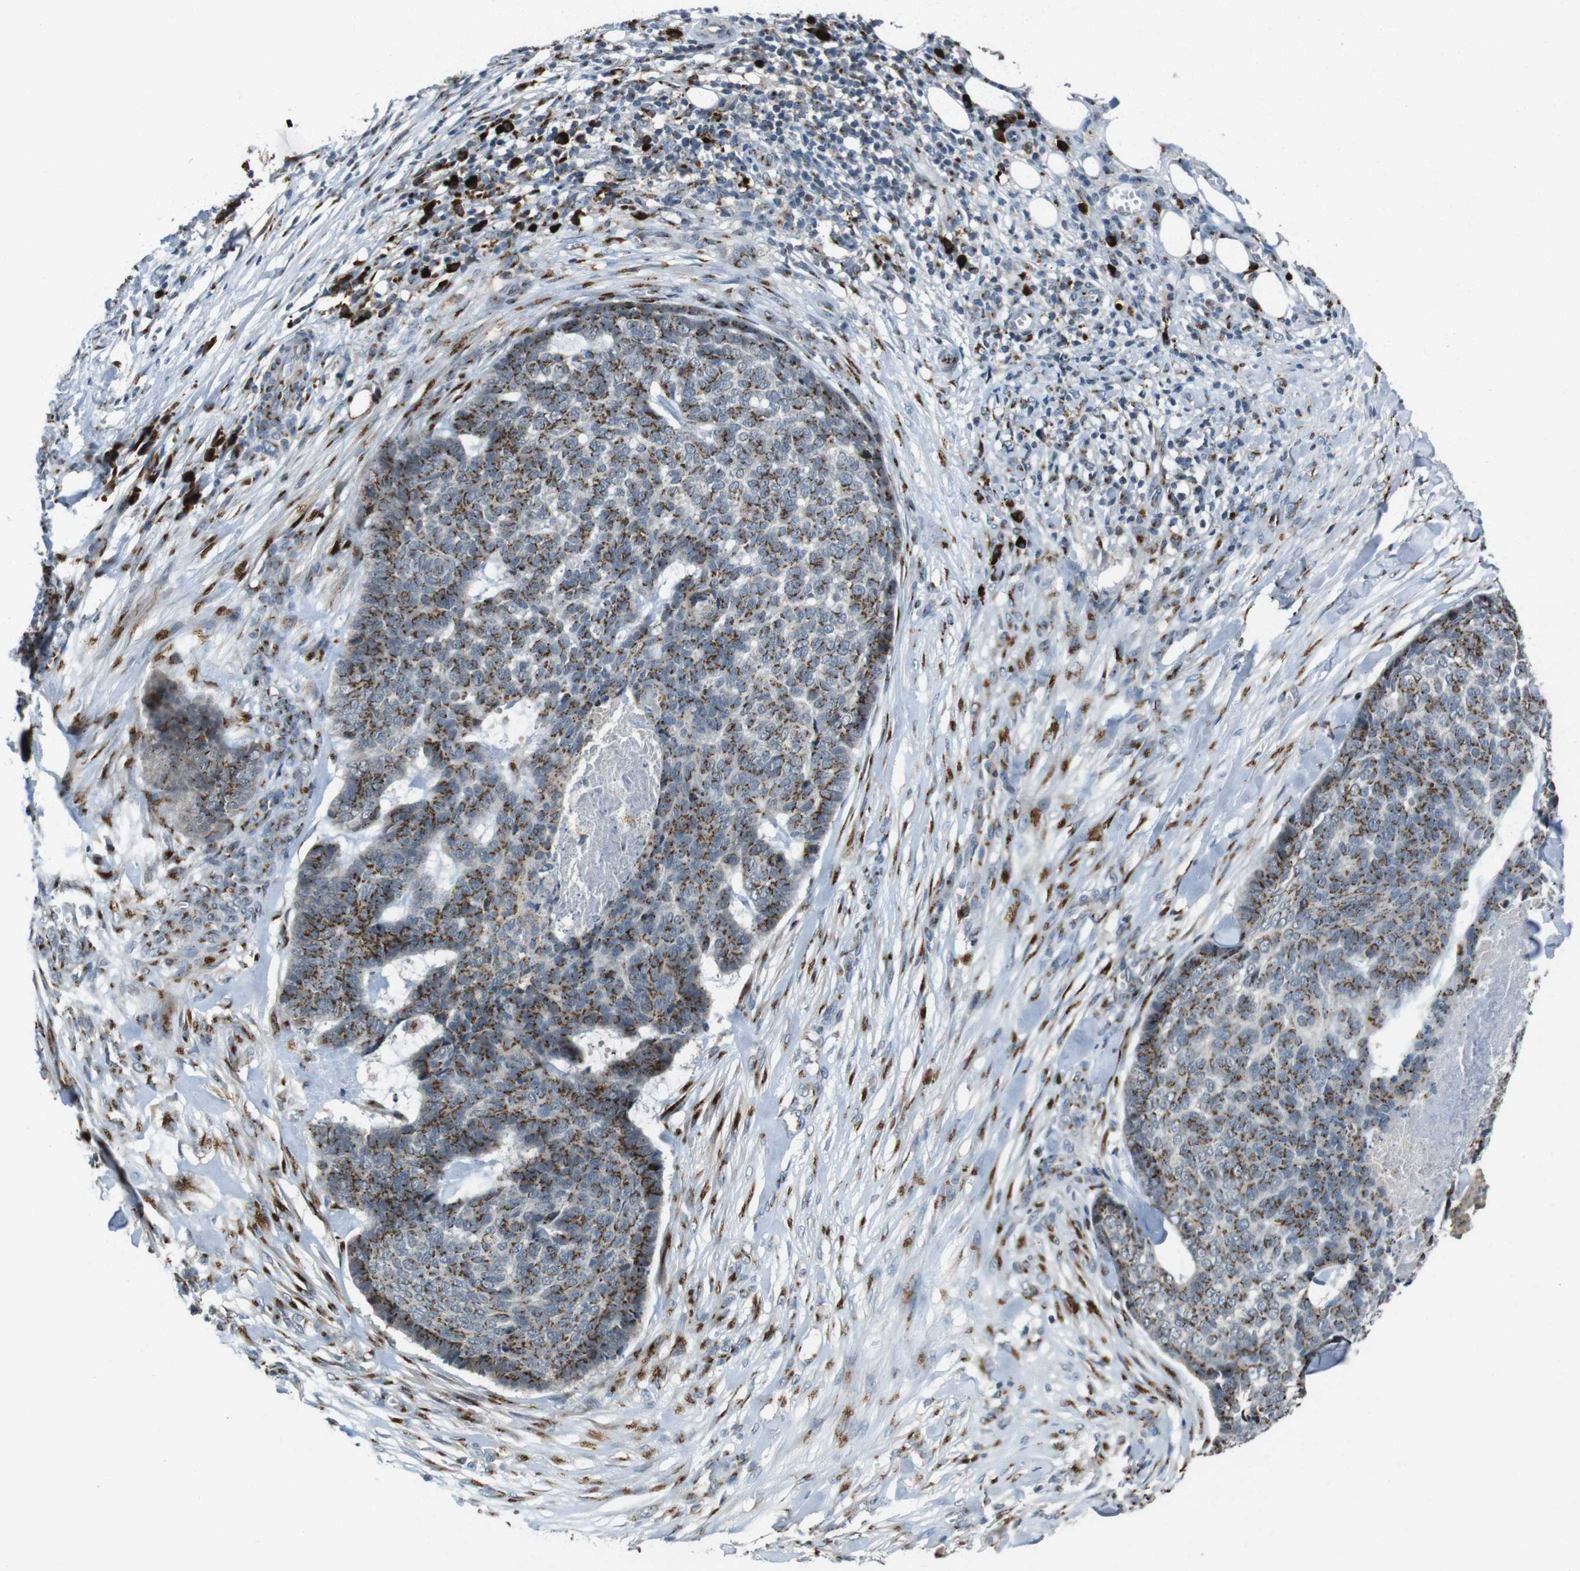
{"staining": {"intensity": "moderate", "quantity": ">75%", "location": "cytoplasmic/membranous"}, "tissue": "skin cancer", "cell_type": "Tumor cells", "image_type": "cancer", "snomed": [{"axis": "morphology", "description": "Basal cell carcinoma"}, {"axis": "topography", "description": "Skin"}], "caption": "Moderate cytoplasmic/membranous staining for a protein is present in about >75% of tumor cells of skin cancer using immunohistochemistry.", "gene": "ZFPL1", "patient": {"sex": "male", "age": 84}}